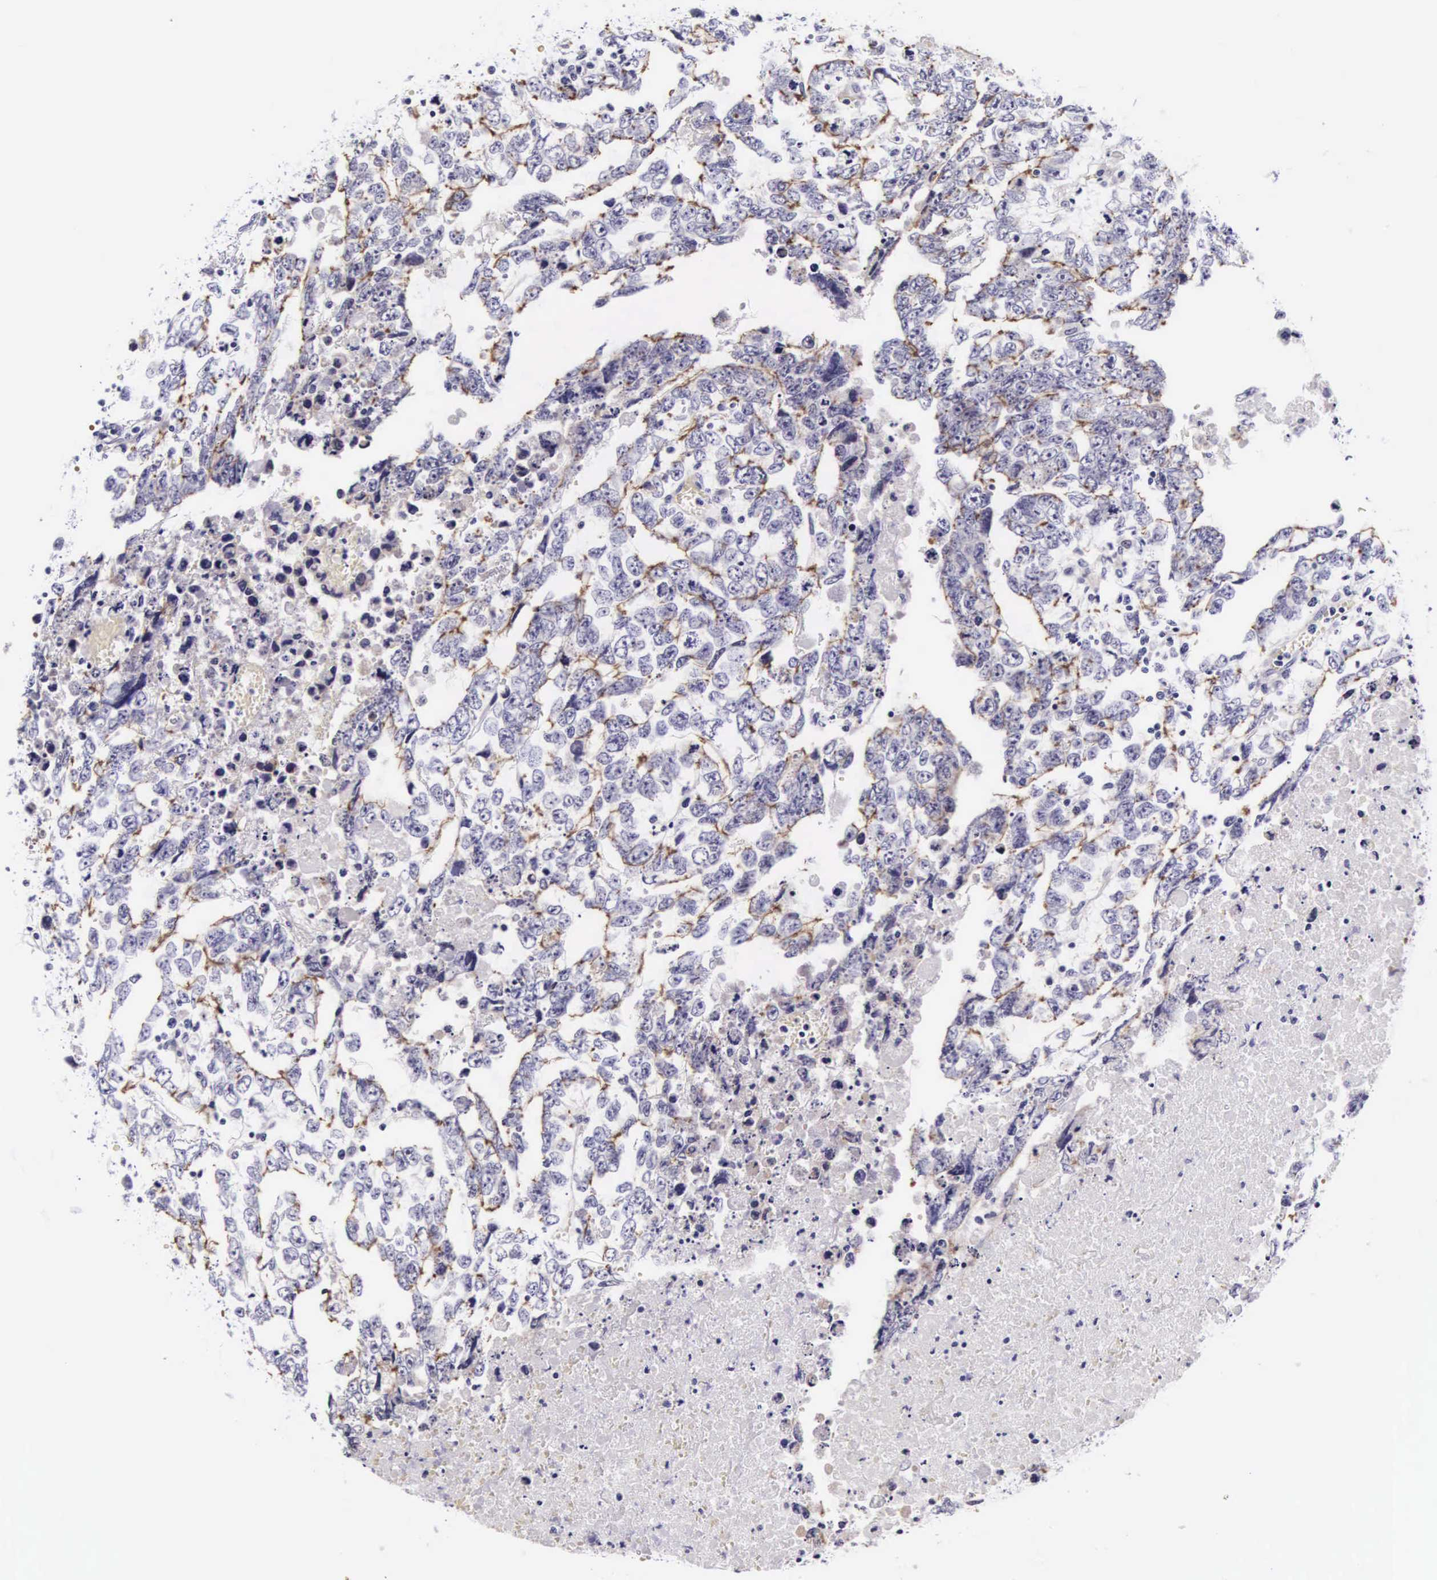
{"staining": {"intensity": "negative", "quantity": "none", "location": "none"}, "tissue": "testis cancer", "cell_type": "Tumor cells", "image_type": "cancer", "snomed": [{"axis": "morphology", "description": "Carcinoma, Embryonal, NOS"}, {"axis": "topography", "description": "Testis"}], "caption": "The histopathology image exhibits no staining of tumor cells in testis cancer.", "gene": "PHETA2", "patient": {"sex": "male", "age": 36}}